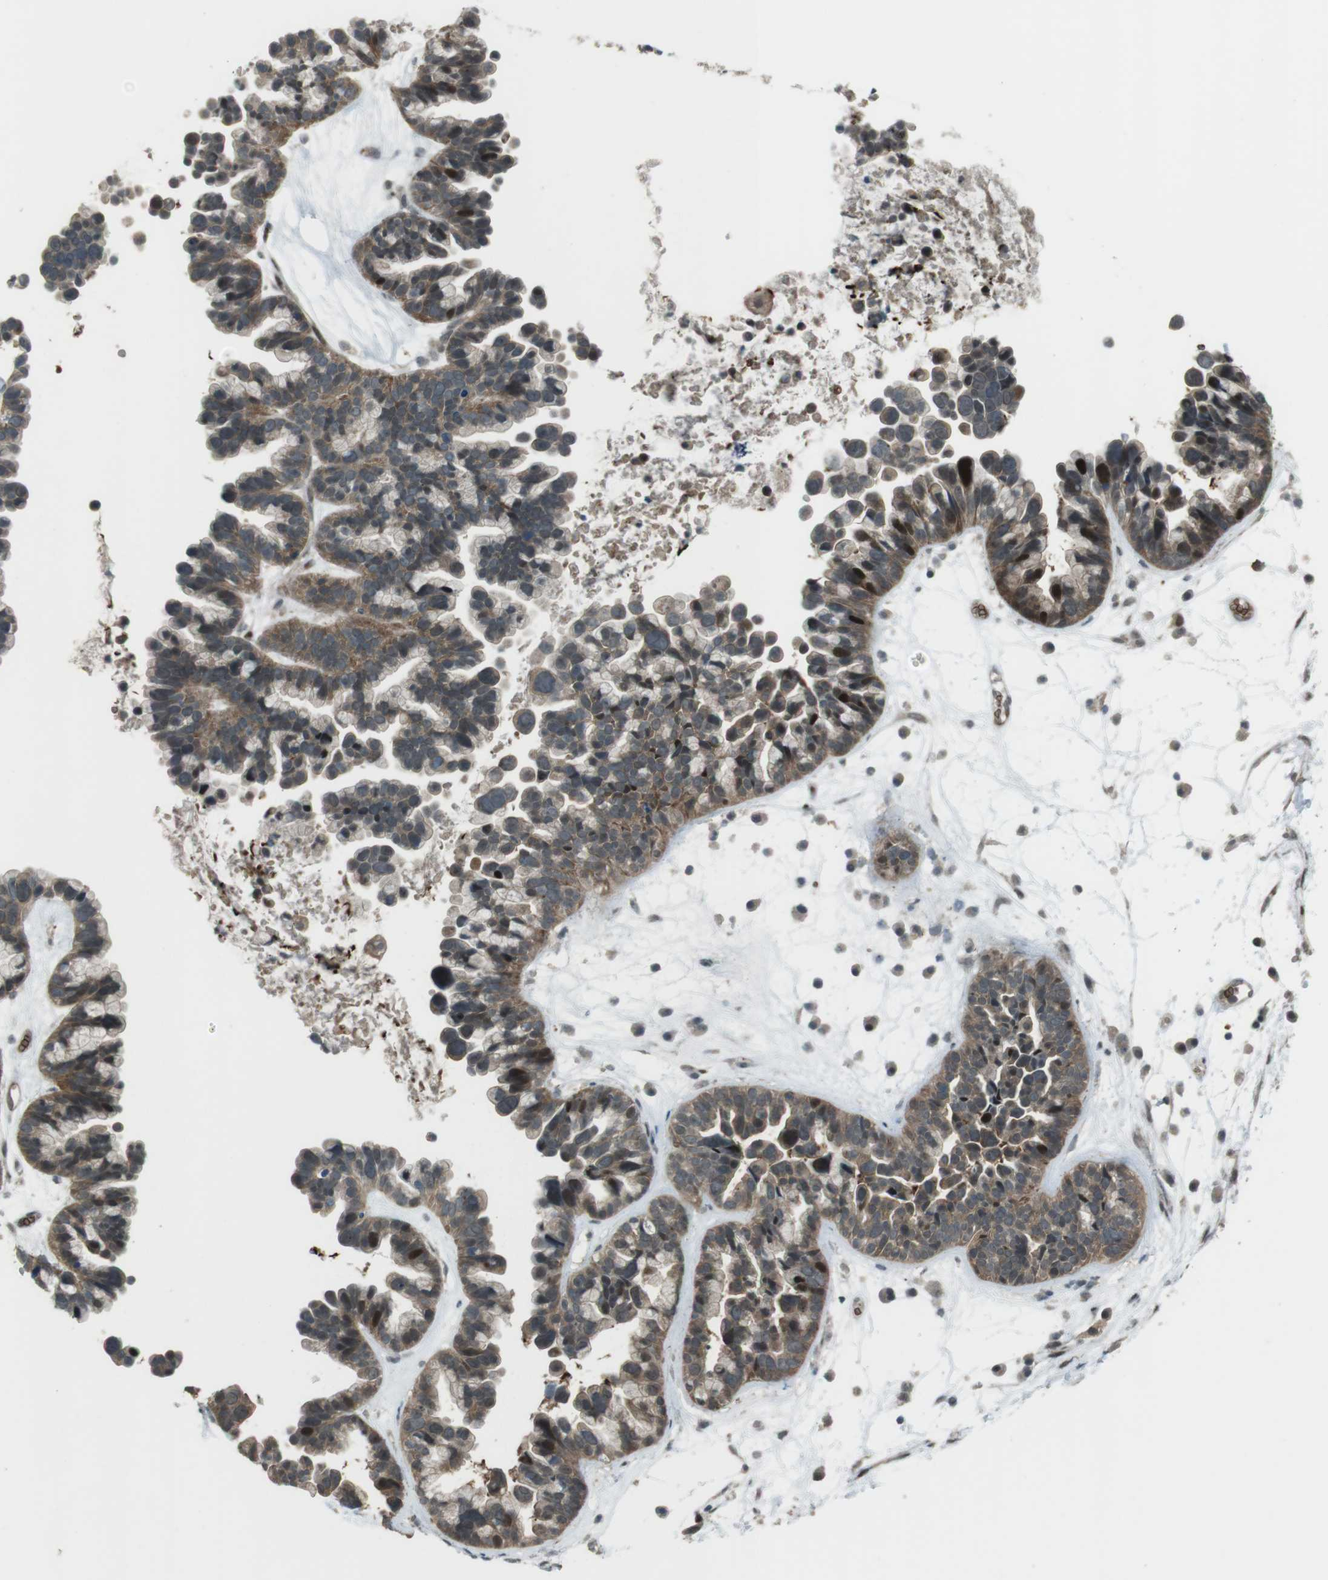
{"staining": {"intensity": "strong", "quantity": "<25%", "location": "cytoplasmic/membranous,nuclear"}, "tissue": "ovarian cancer", "cell_type": "Tumor cells", "image_type": "cancer", "snomed": [{"axis": "morphology", "description": "Cystadenocarcinoma, serous, NOS"}, {"axis": "topography", "description": "Ovary"}], "caption": "An immunohistochemistry micrograph of neoplastic tissue is shown. Protein staining in brown labels strong cytoplasmic/membranous and nuclear positivity in ovarian serous cystadenocarcinoma within tumor cells.", "gene": "SLITRK5", "patient": {"sex": "female", "age": 56}}